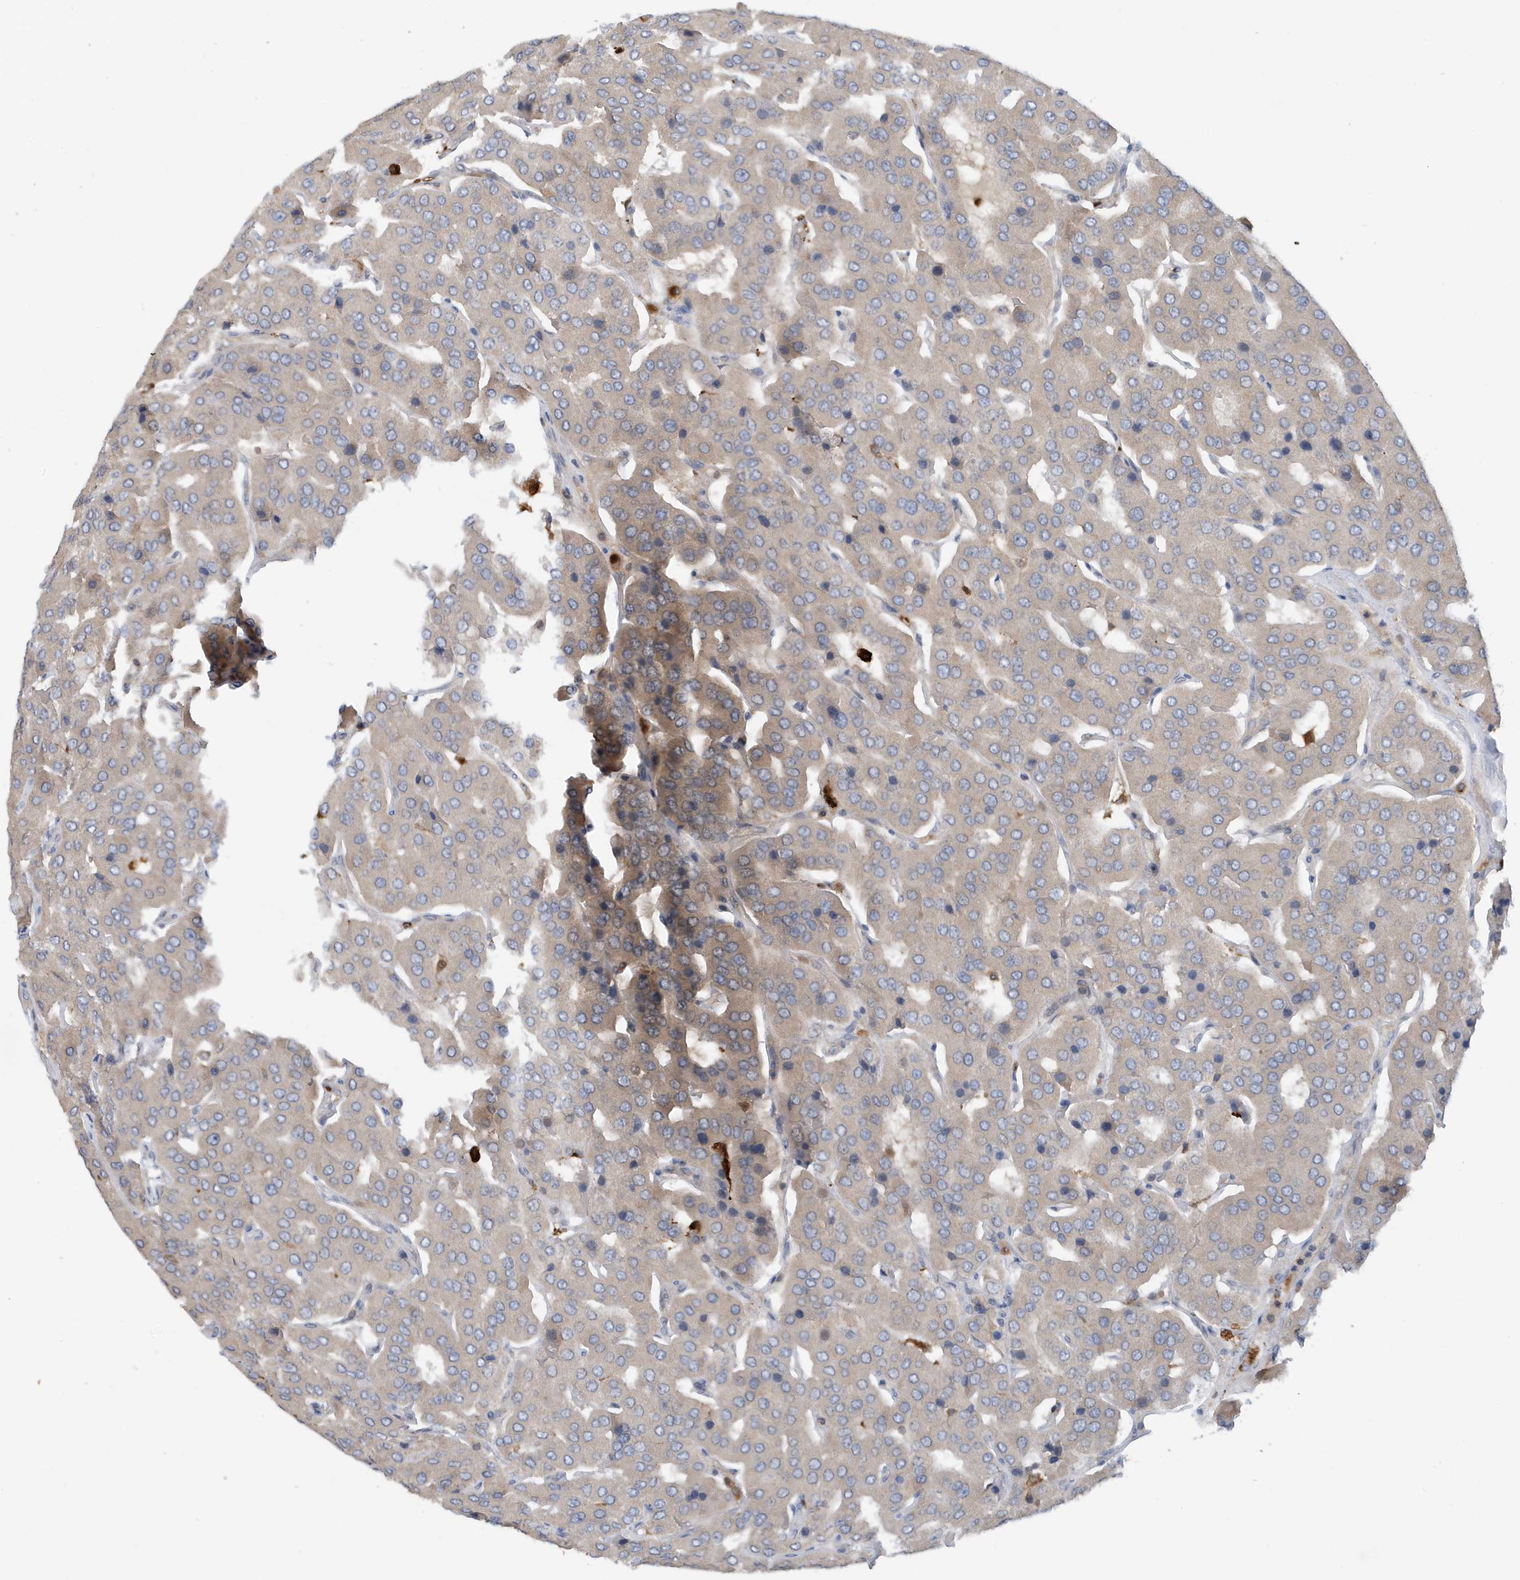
{"staining": {"intensity": "weak", "quantity": "<25%", "location": "cytoplasmic/membranous"}, "tissue": "parathyroid gland", "cell_type": "Glandular cells", "image_type": "normal", "snomed": [{"axis": "morphology", "description": "Normal tissue, NOS"}, {"axis": "morphology", "description": "Adenoma, NOS"}, {"axis": "topography", "description": "Parathyroid gland"}], "caption": "Parathyroid gland stained for a protein using immunohistochemistry shows no positivity glandular cells.", "gene": "NSUN3", "patient": {"sex": "female", "age": 86}}